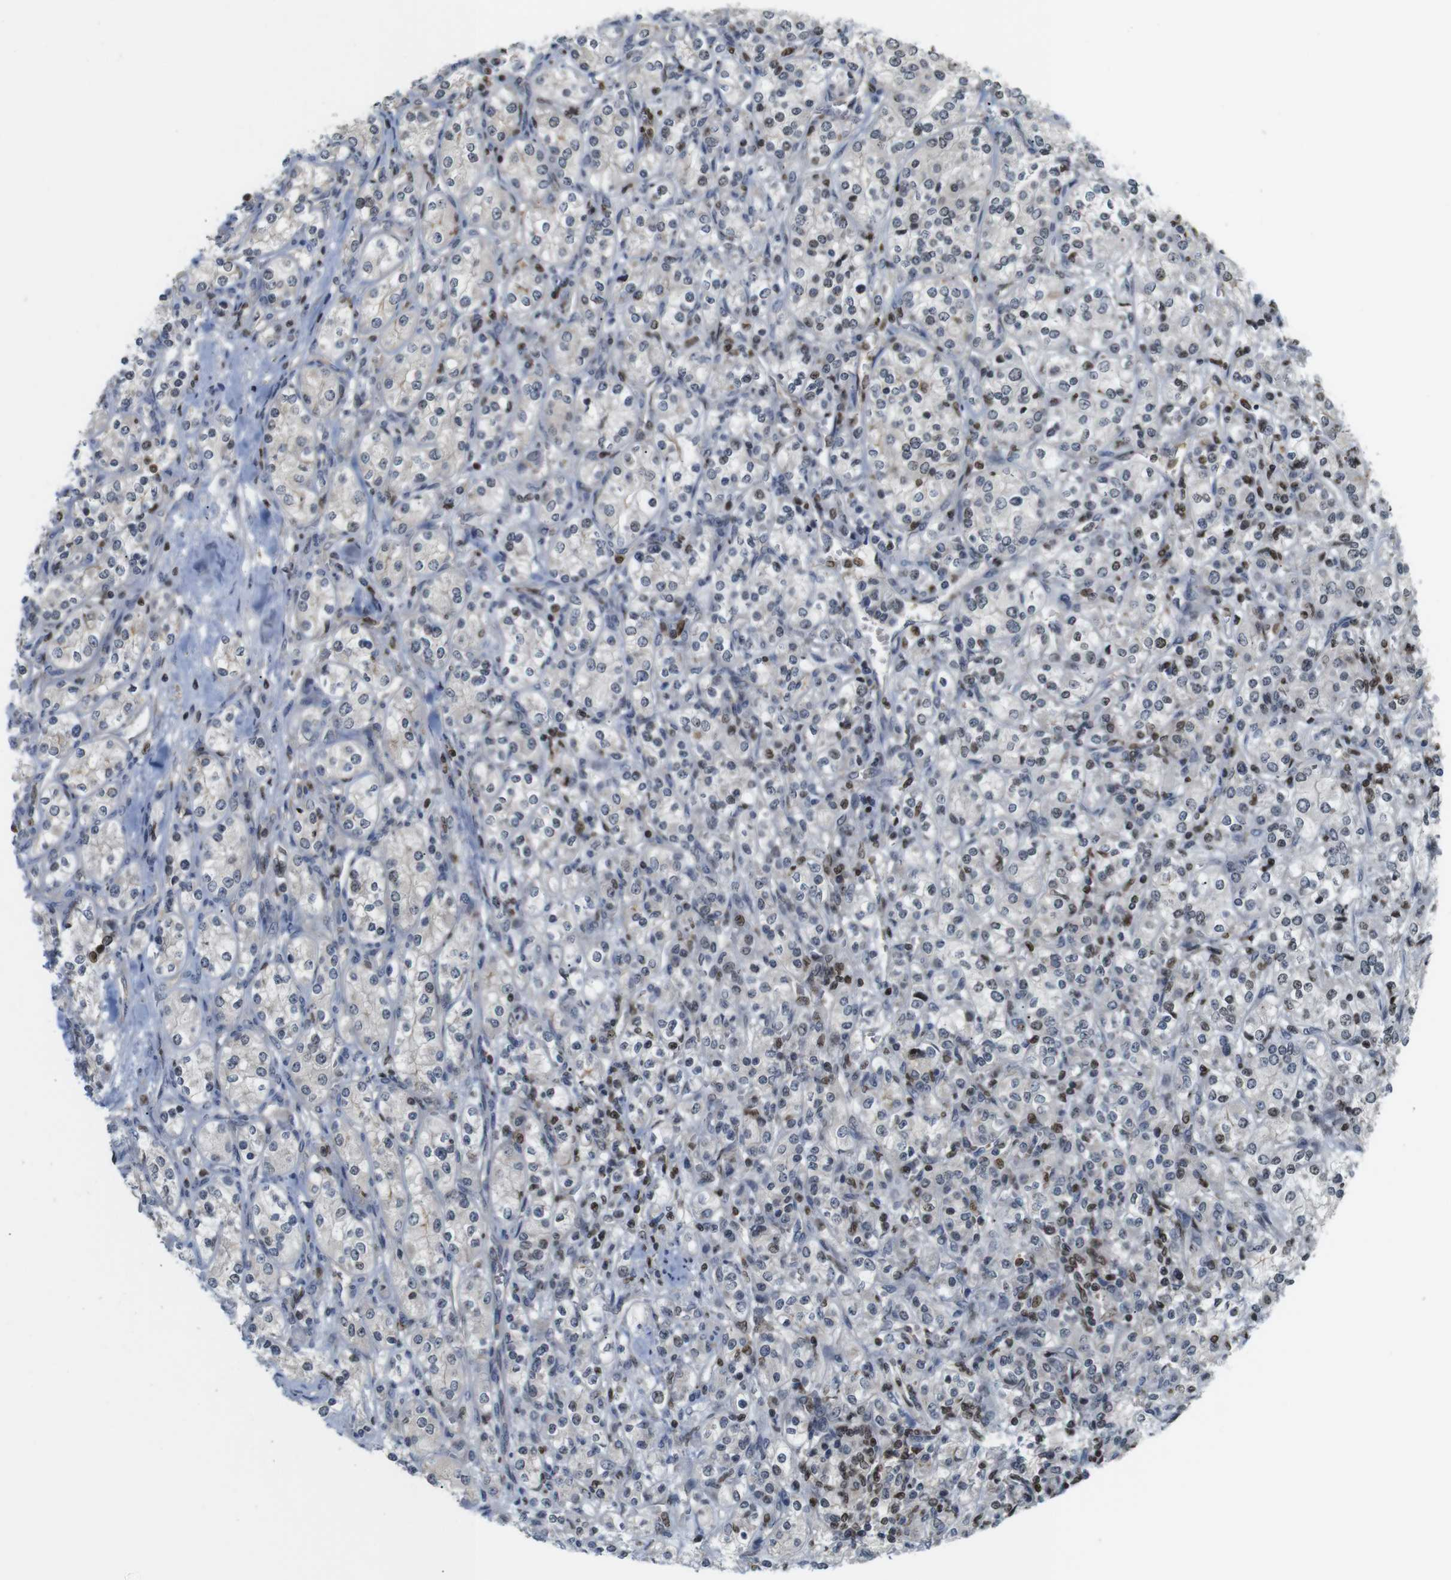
{"staining": {"intensity": "weak", "quantity": "<25%", "location": "cytoplasmic/membranous,nuclear"}, "tissue": "renal cancer", "cell_type": "Tumor cells", "image_type": "cancer", "snomed": [{"axis": "morphology", "description": "Adenocarcinoma, NOS"}, {"axis": "topography", "description": "Kidney"}], "caption": "The image shows no staining of tumor cells in renal adenocarcinoma.", "gene": "MBD1", "patient": {"sex": "male", "age": 77}}